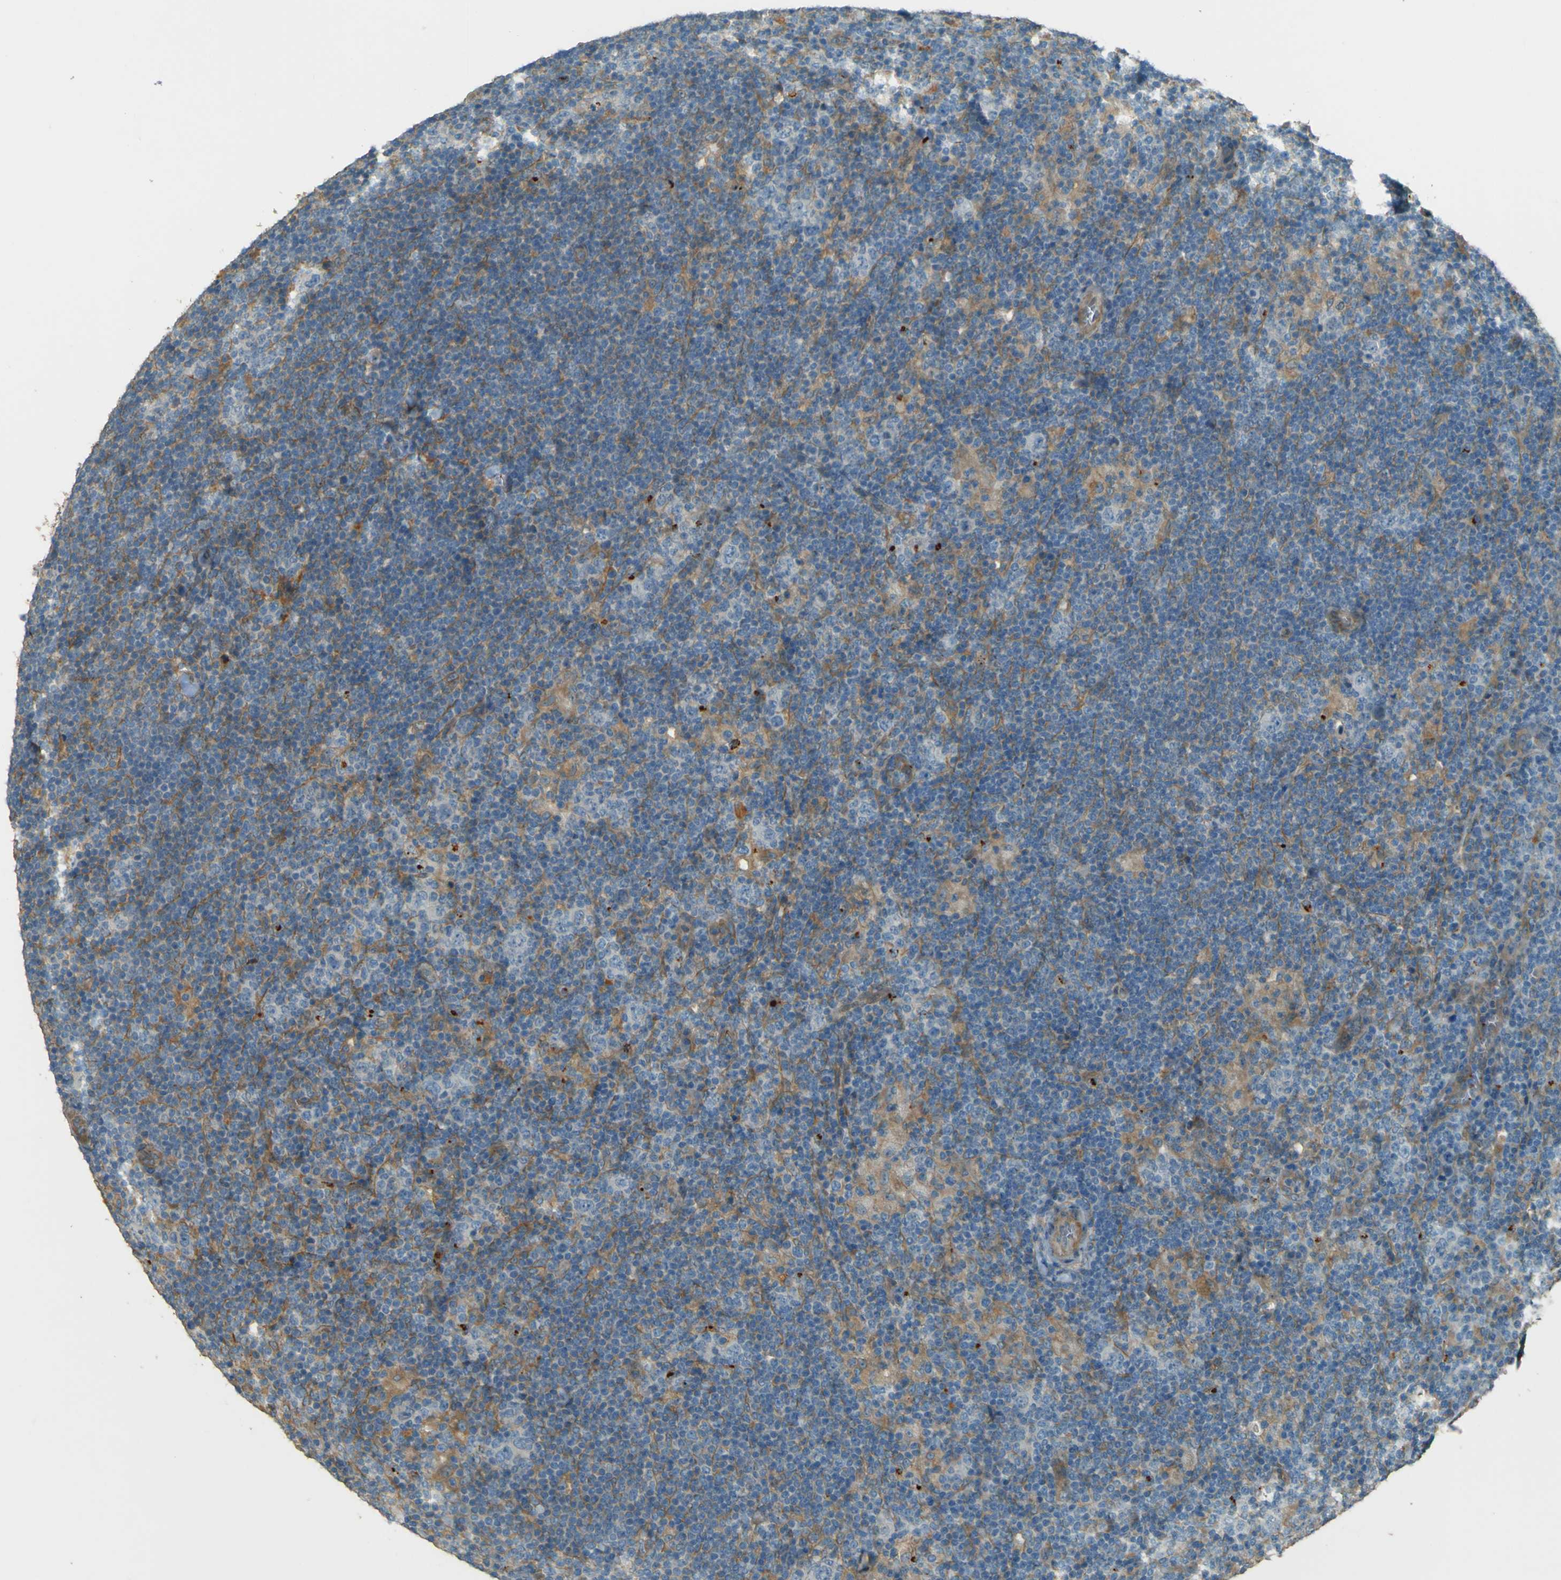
{"staining": {"intensity": "negative", "quantity": "none", "location": "none"}, "tissue": "lymphoma", "cell_type": "Tumor cells", "image_type": "cancer", "snomed": [{"axis": "morphology", "description": "Hodgkin's disease, NOS"}, {"axis": "topography", "description": "Lymph node"}], "caption": "Immunohistochemistry (IHC) image of Hodgkin's disease stained for a protein (brown), which exhibits no staining in tumor cells. (Brightfield microscopy of DAB immunohistochemistry at high magnification).", "gene": "NEXN", "patient": {"sex": "female", "age": 57}}